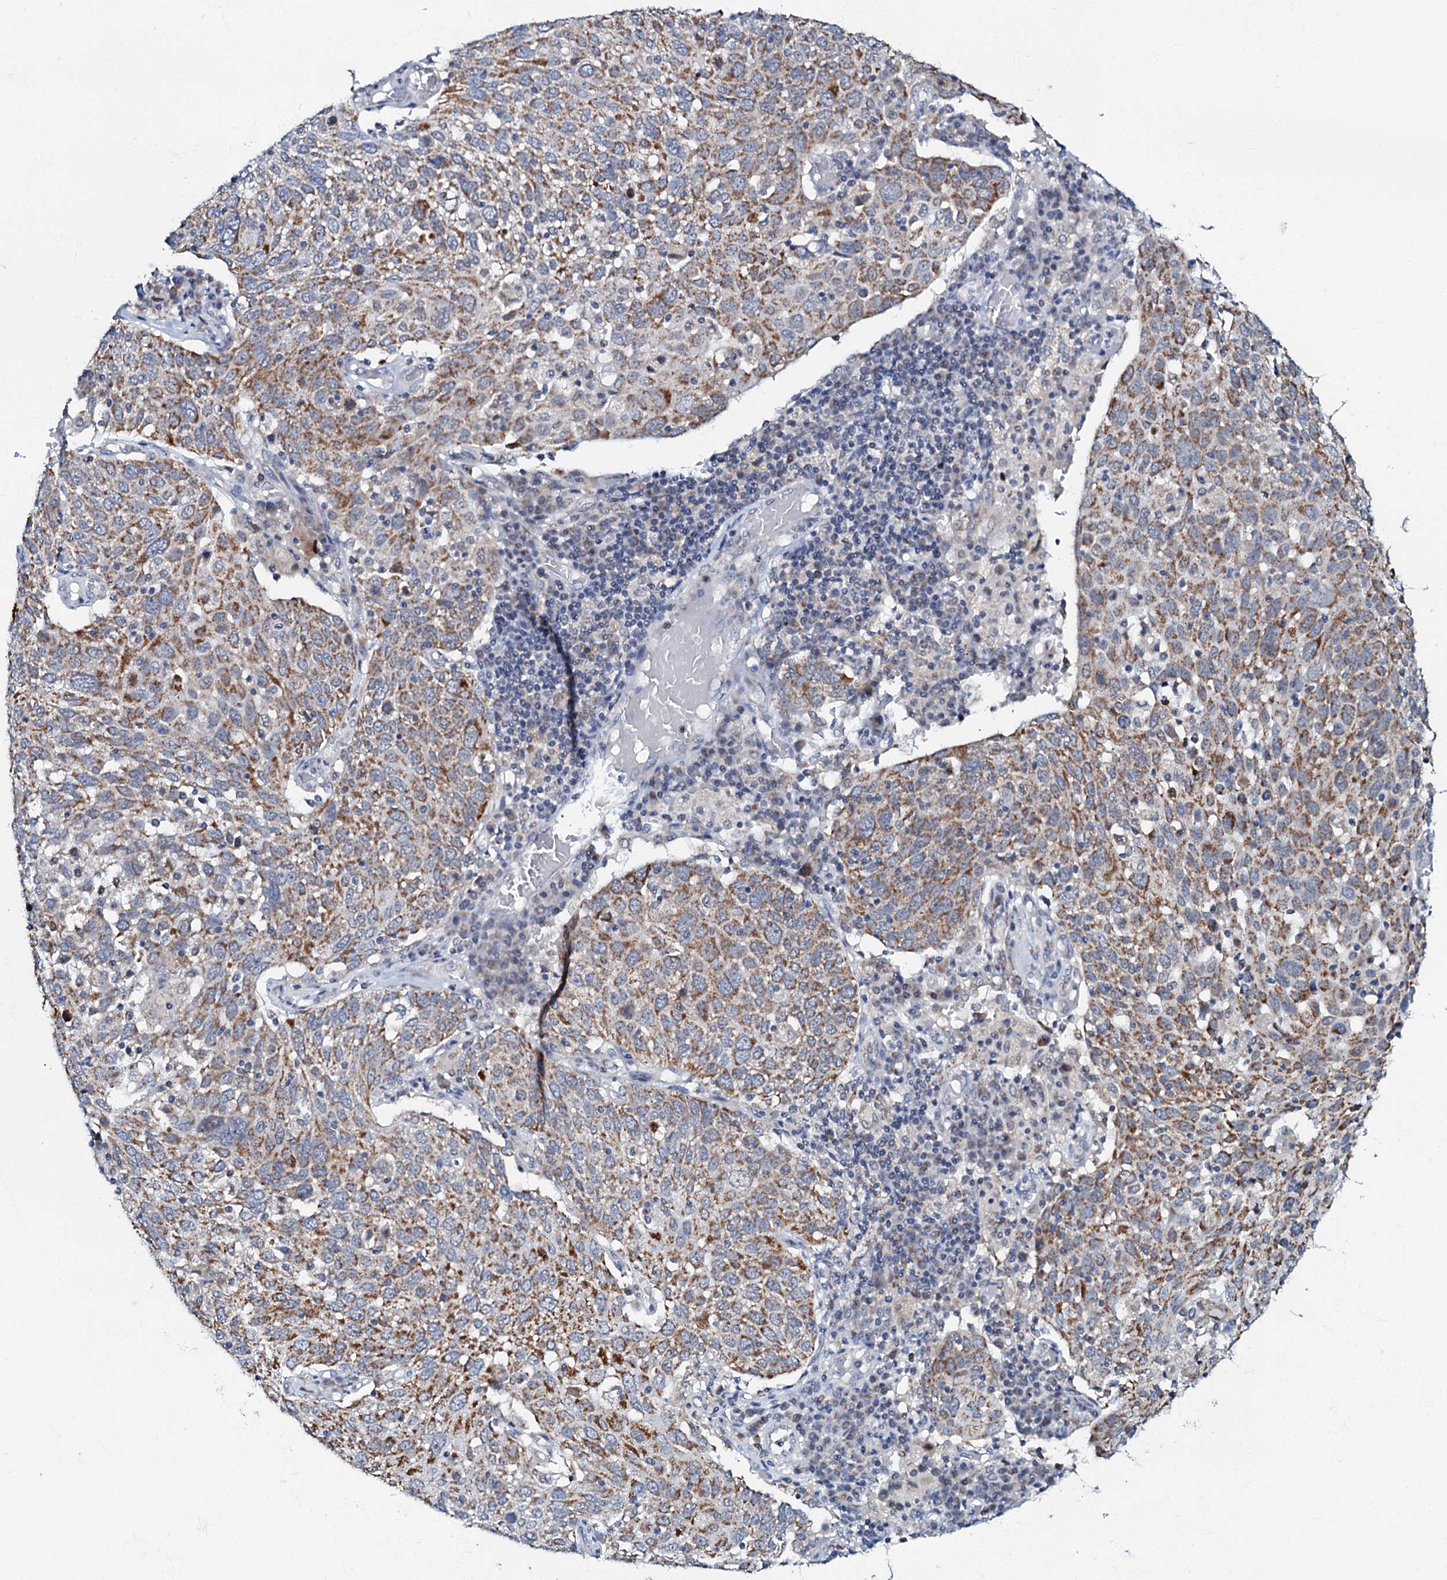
{"staining": {"intensity": "moderate", "quantity": ">75%", "location": "cytoplasmic/membranous"}, "tissue": "lung cancer", "cell_type": "Tumor cells", "image_type": "cancer", "snomed": [{"axis": "morphology", "description": "Squamous cell carcinoma, NOS"}, {"axis": "topography", "description": "Lung"}], "caption": "Immunohistochemistry of human lung cancer (squamous cell carcinoma) reveals medium levels of moderate cytoplasmic/membranous expression in about >75% of tumor cells.", "gene": "MRPL51", "patient": {"sex": "male", "age": 65}}